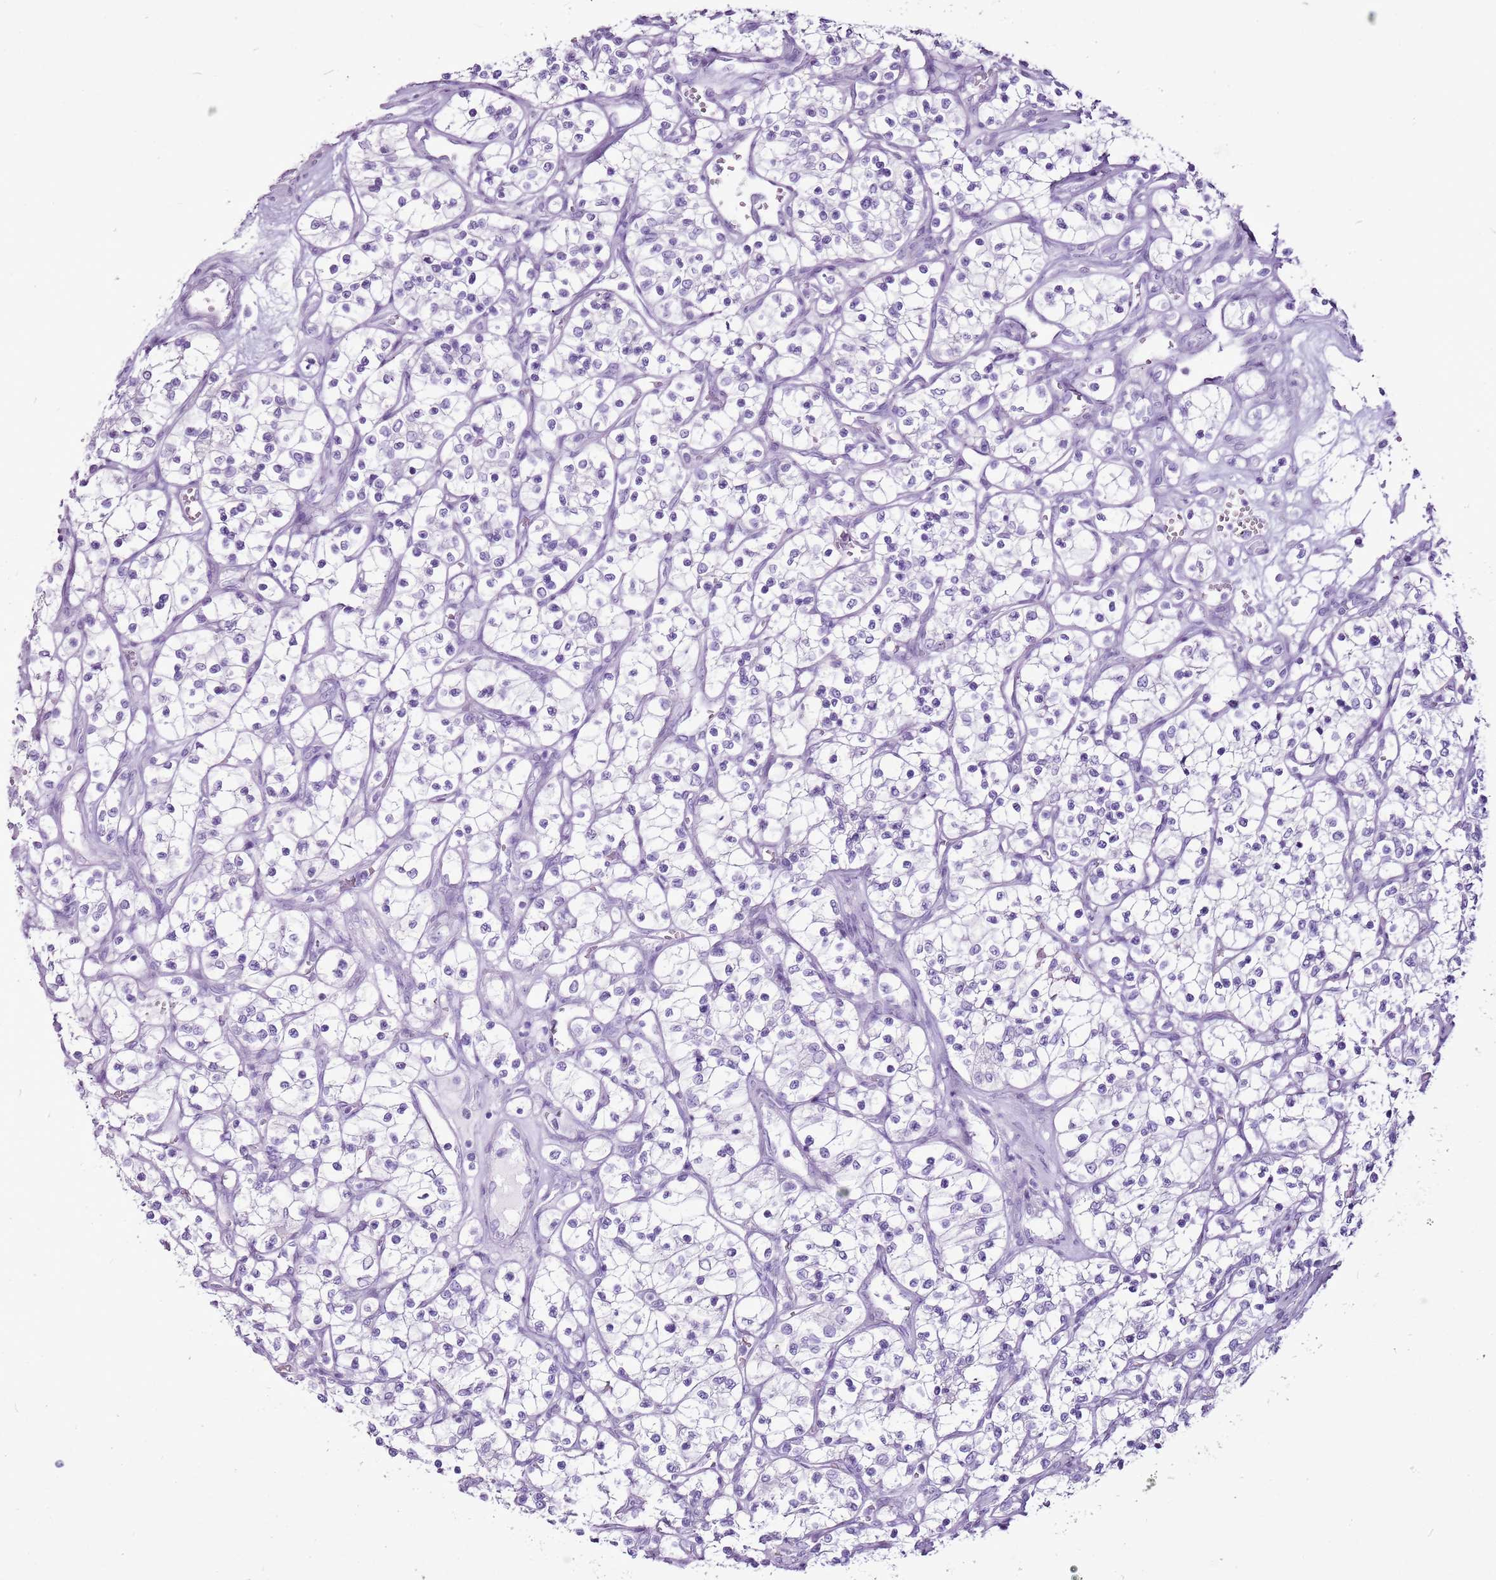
{"staining": {"intensity": "negative", "quantity": "none", "location": "none"}, "tissue": "renal cancer", "cell_type": "Tumor cells", "image_type": "cancer", "snomed": [{"axis": "morphology", "description": "Adenocarcinoma, NOS"}, {"axis": "topography", "description": "Kidney"}], "caption": "The immunohistochemistry (IHC) micrograph has no significant positivity in tumor cells of adenocarcinoma (renal) tissue.", "gene": "CNFN", "patient": {"sex": "female", "age": 69}}